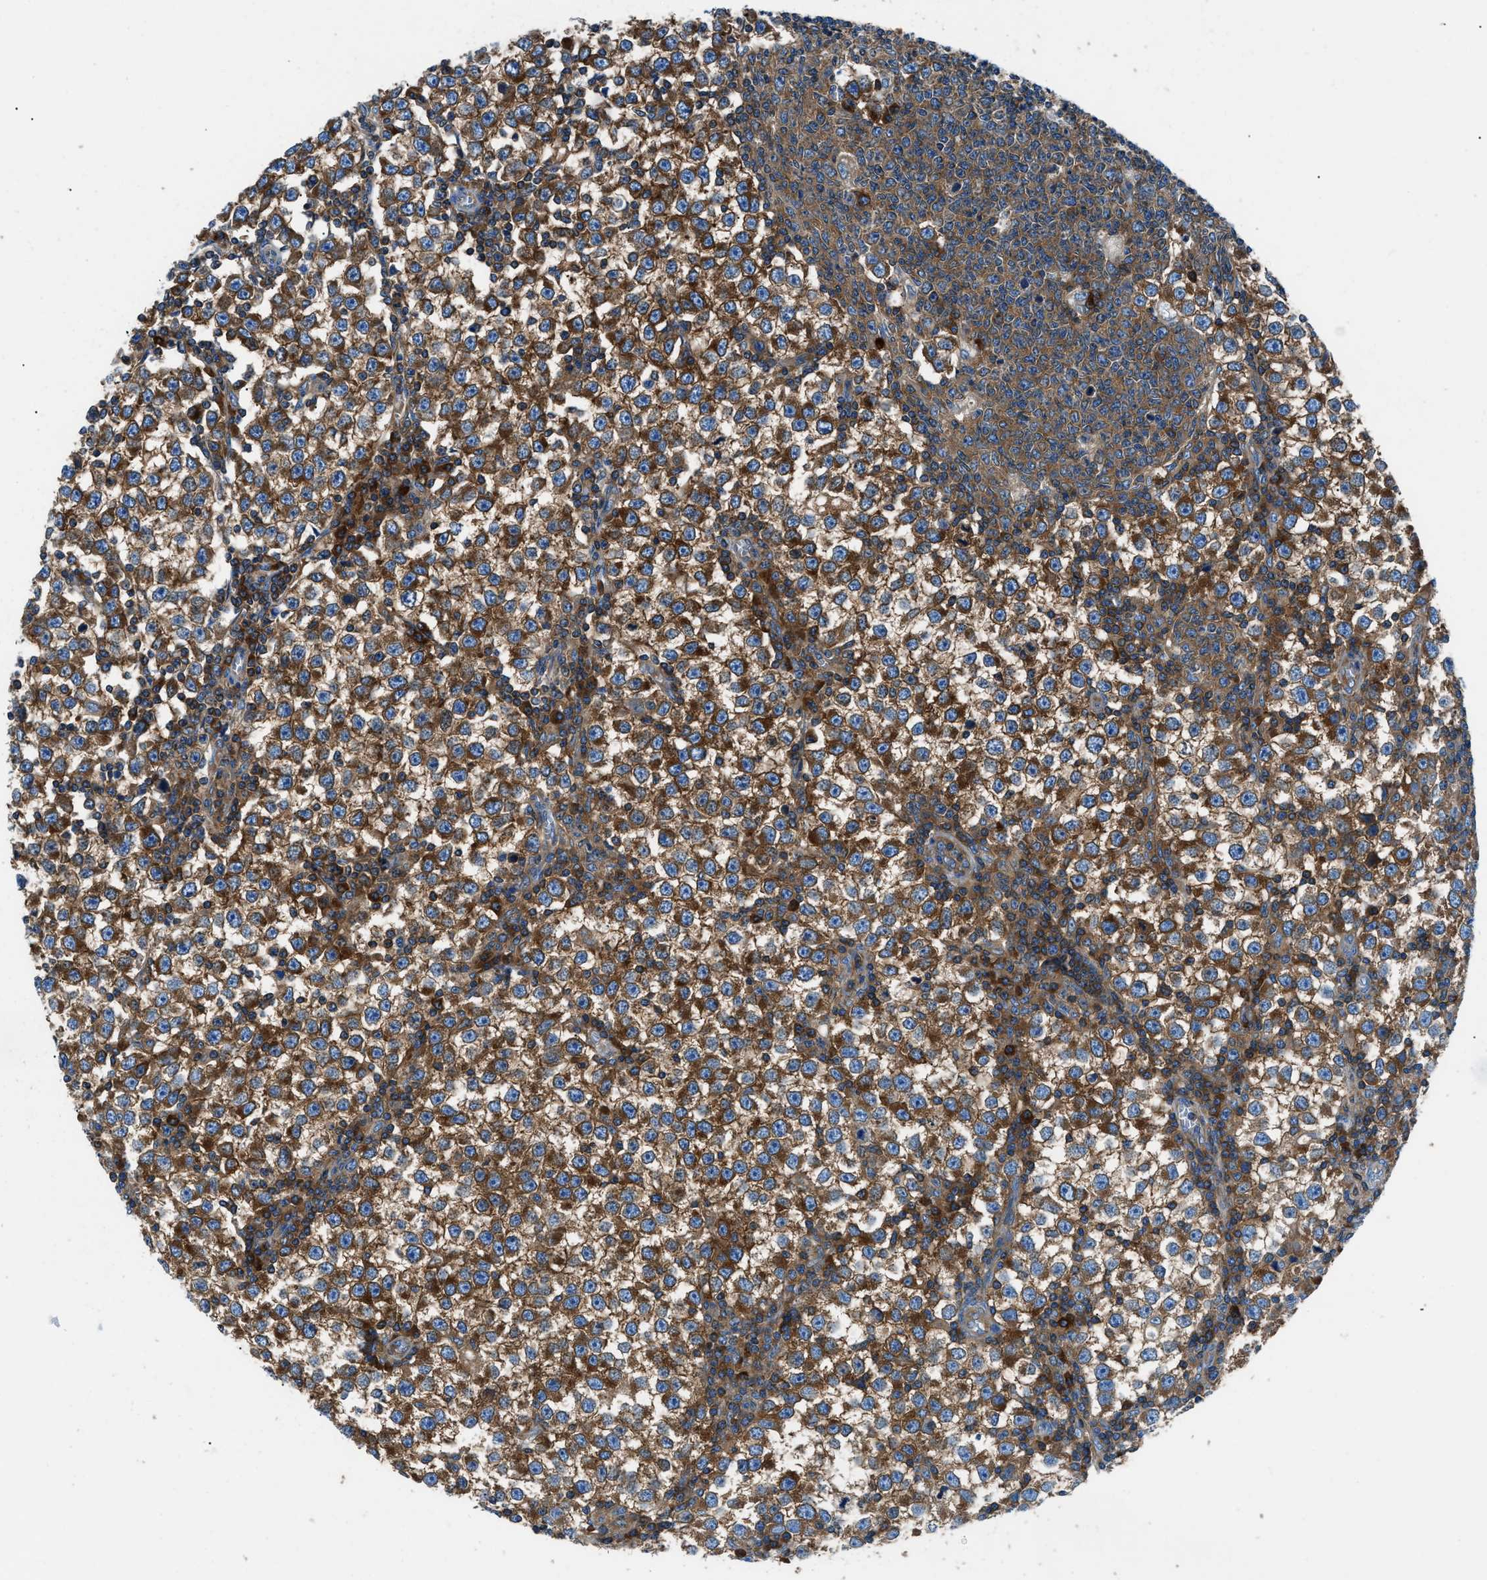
{"staining": {"intensity": "strong", "quantity": ">75%", "location": "cytoplasmic/membranous"}, "tissue": "testis cancer", "cell_type": "Tumor cells", "image_type": "cancer", "snomed": [{"axis": "morphology", "description": "Seminoma, NOS"}, {"axis": "topography", "description": "Testis"}], "caption": "An image of human testis cancer (seminoma) stained for a protein demonstrates strong cytoplasmic/membranous brown staining in tumor cells.", "gene": "SARS1", "patient": {"sex": "male", "age": 65}}